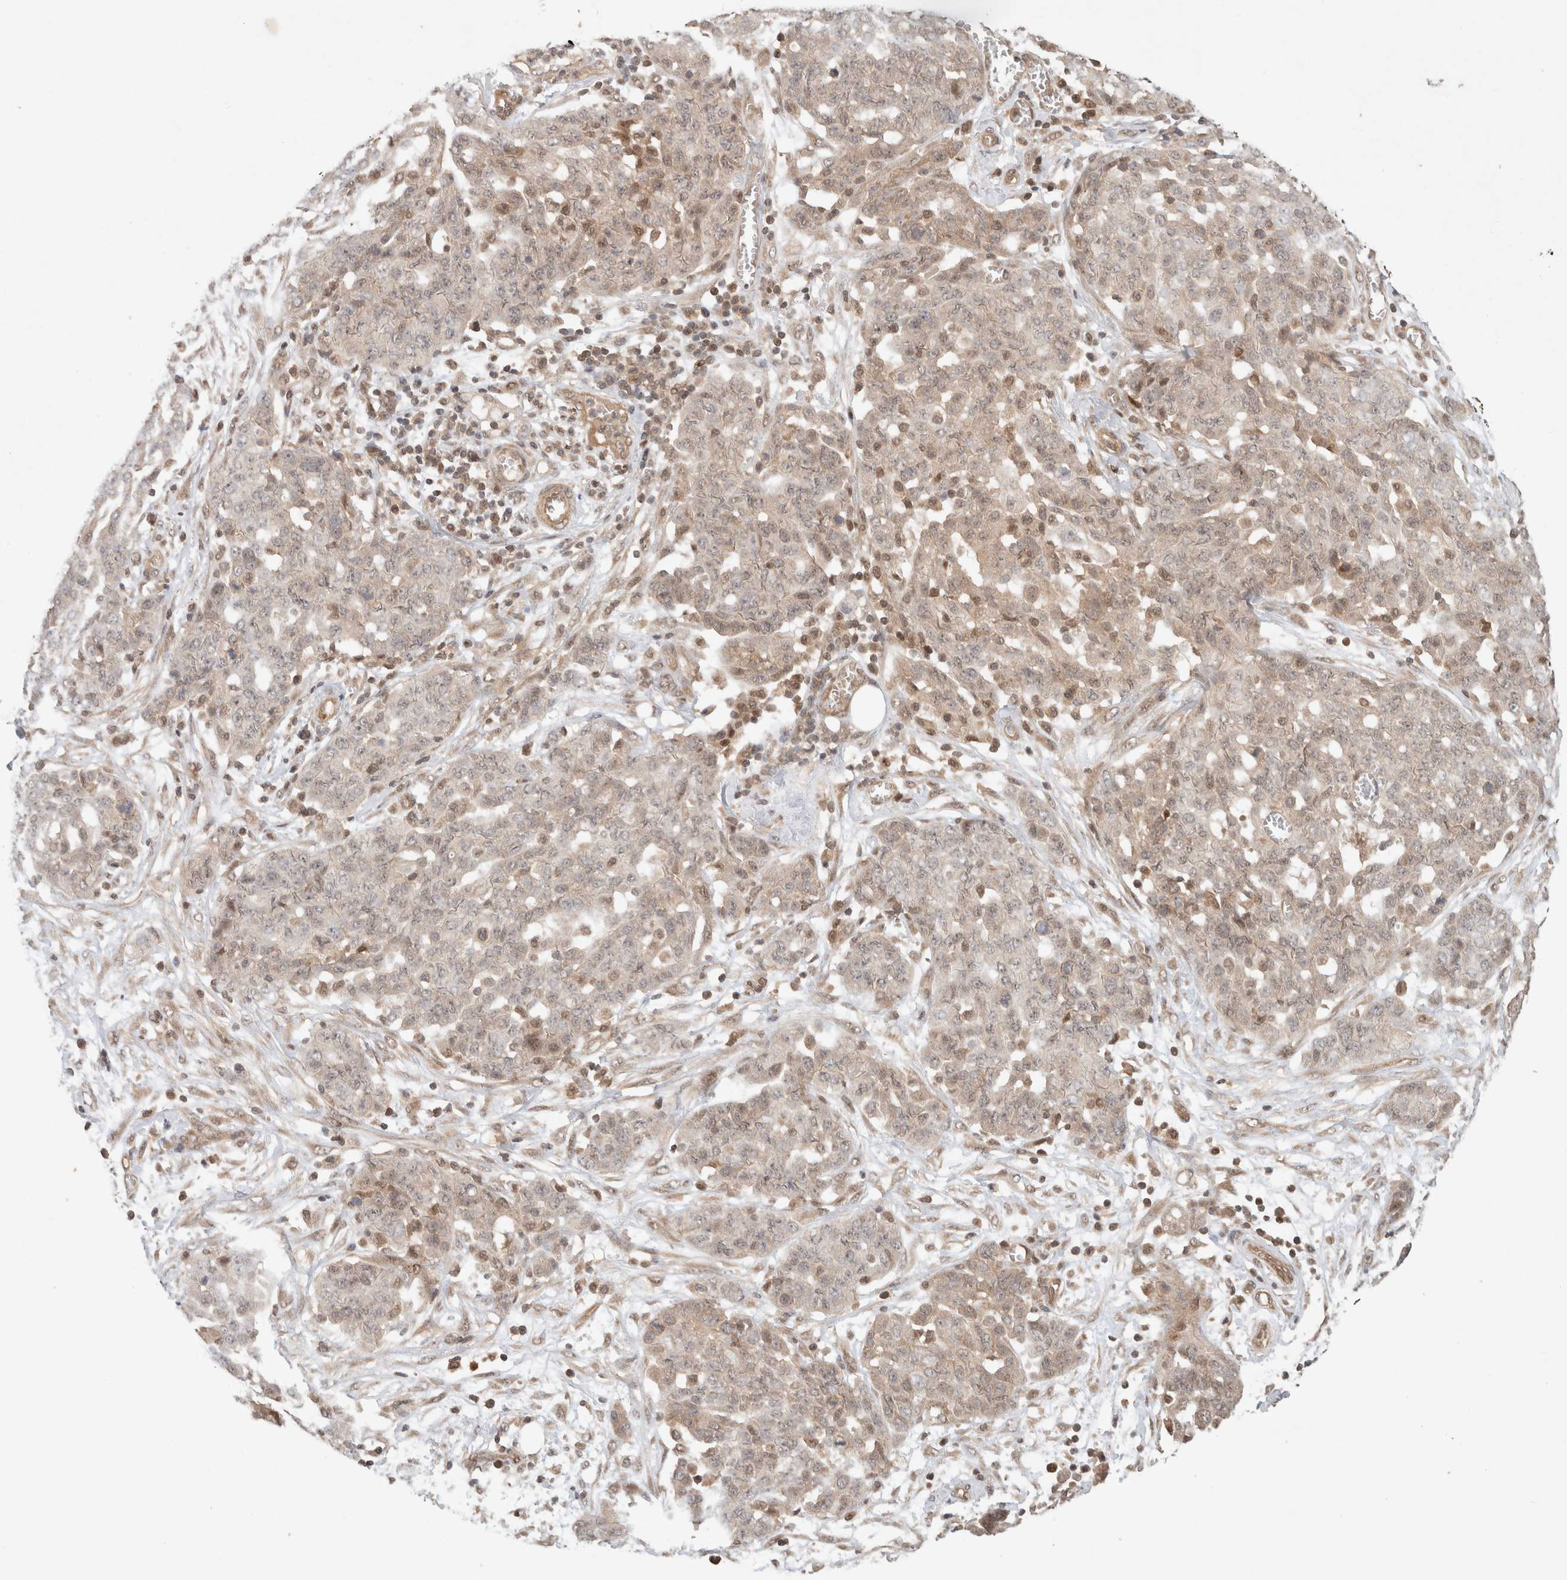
{"staining": {"intensity": "weak", "quantity": "25%-75%", "location": "cytoplasmic/membranous,nuclear"}, "tissue": "ovarian cancer", "cell_type": "Tumor cells", "image_type": "cancer", "snomed": [{"axis": "morphology", "description": "Cystadenocarcinoma, serous, NOS"}, {"axis": "topography", "description": "Soft tissue"}, {"axis": "topography", "description": "Ovary"}], "caption": "This histopathology image shows immunohistochemistry (IHC) staining of ovarian cancer, with low weak cytoplasmic/membranous and nuclear expression in about 25%-75% of tumor cells.", "gene": "CAAP1", "patient": {"sex": "female", "age": 57}}